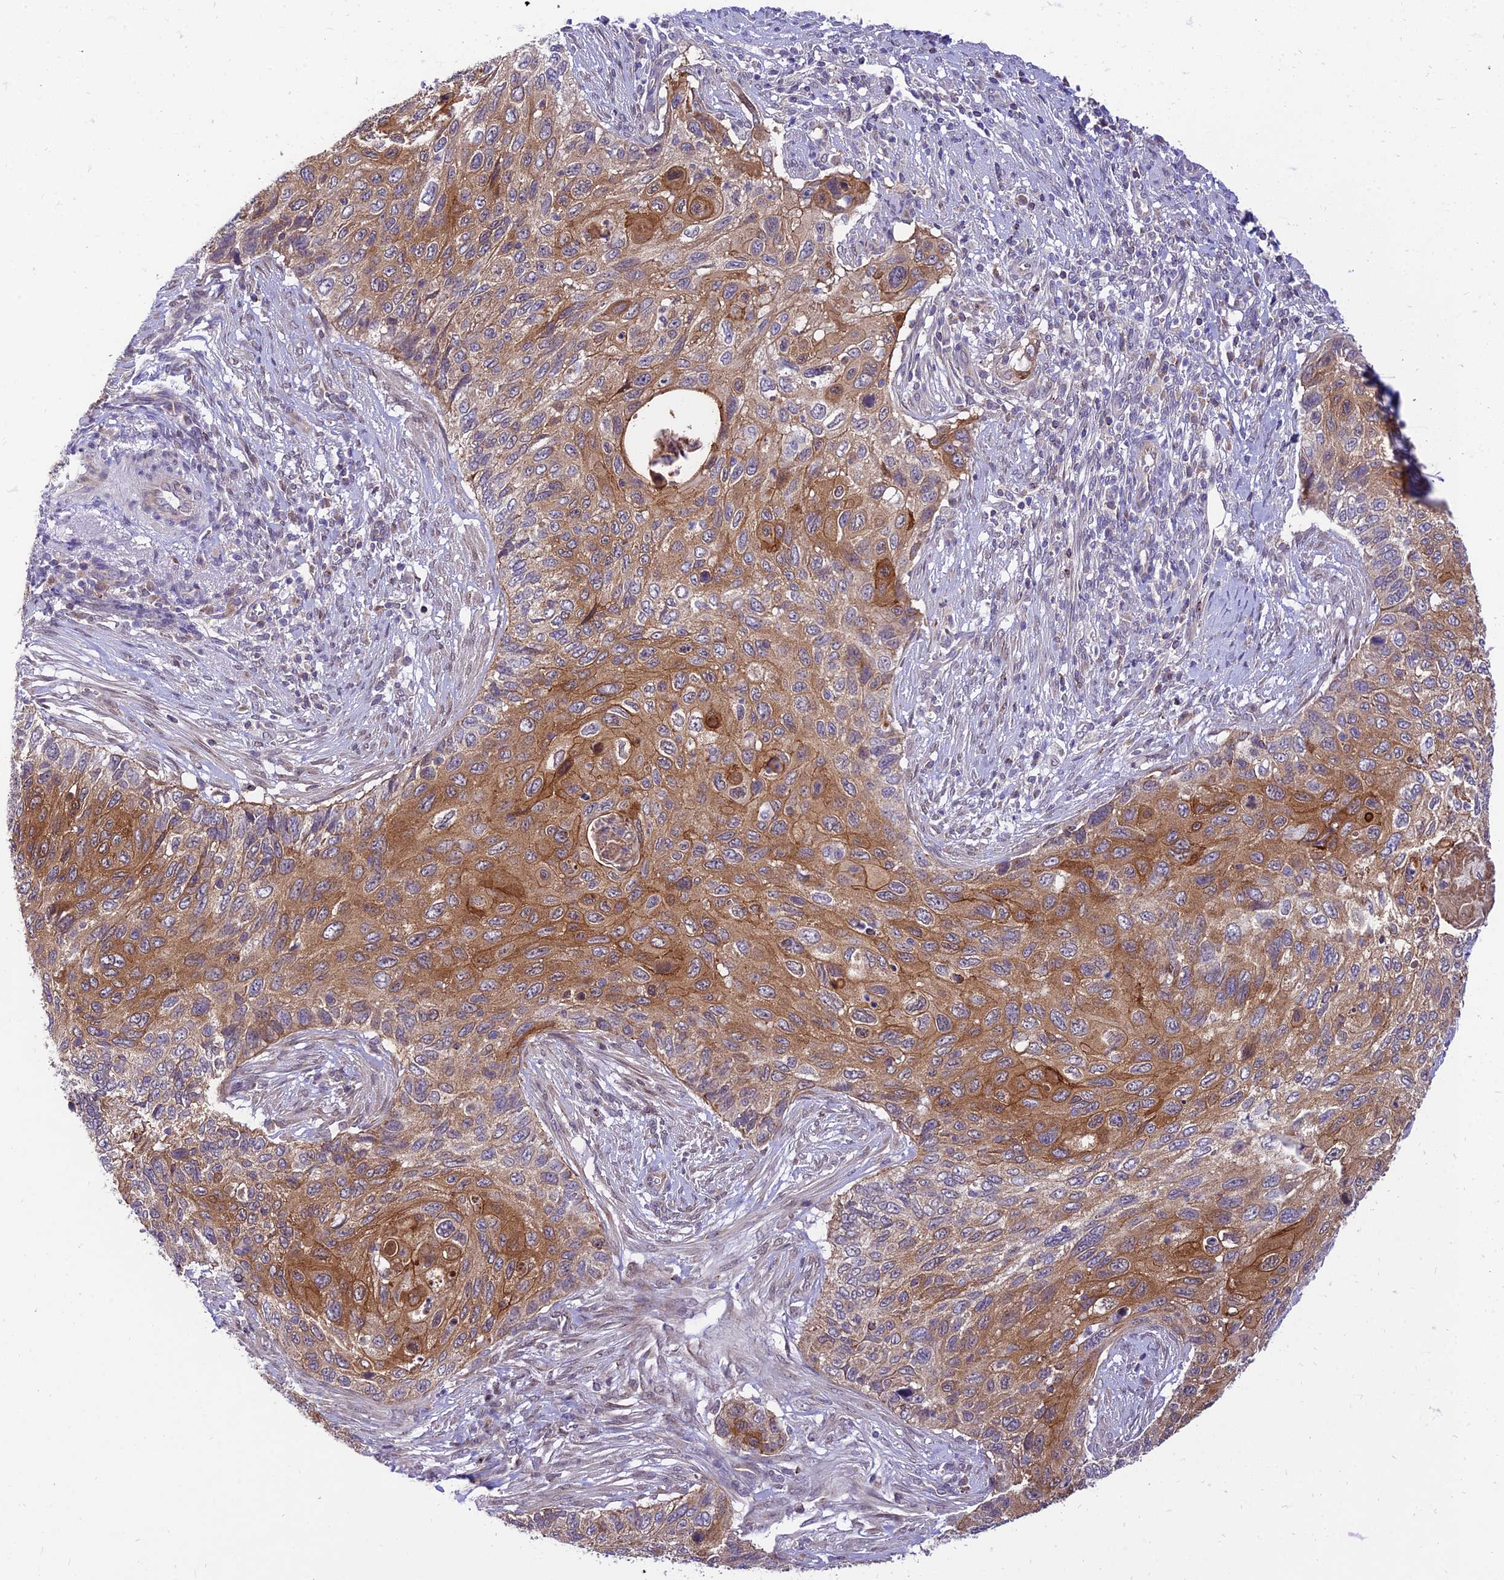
{"staining": {"intensity": "moderate", "quantity": ">75%", "location": "cytoplasmic/membranous"}, "tissue": "cervical cancer", "cell_type": "Tumor cells", "image_type": "cancer", "snomed": [{"axis": "morphology", "description": "Squamous cell carcinoma, NOS"}, {"axis": "topography", "description": "Cervix"}], "caption": "Tumor cells show medium levels of moderate cytoplasmic/membranous staining in approximately >75% of cells in cervical cancer.", "gene": "C6orf132", "patient": {"sex": "female", "age": 70}}